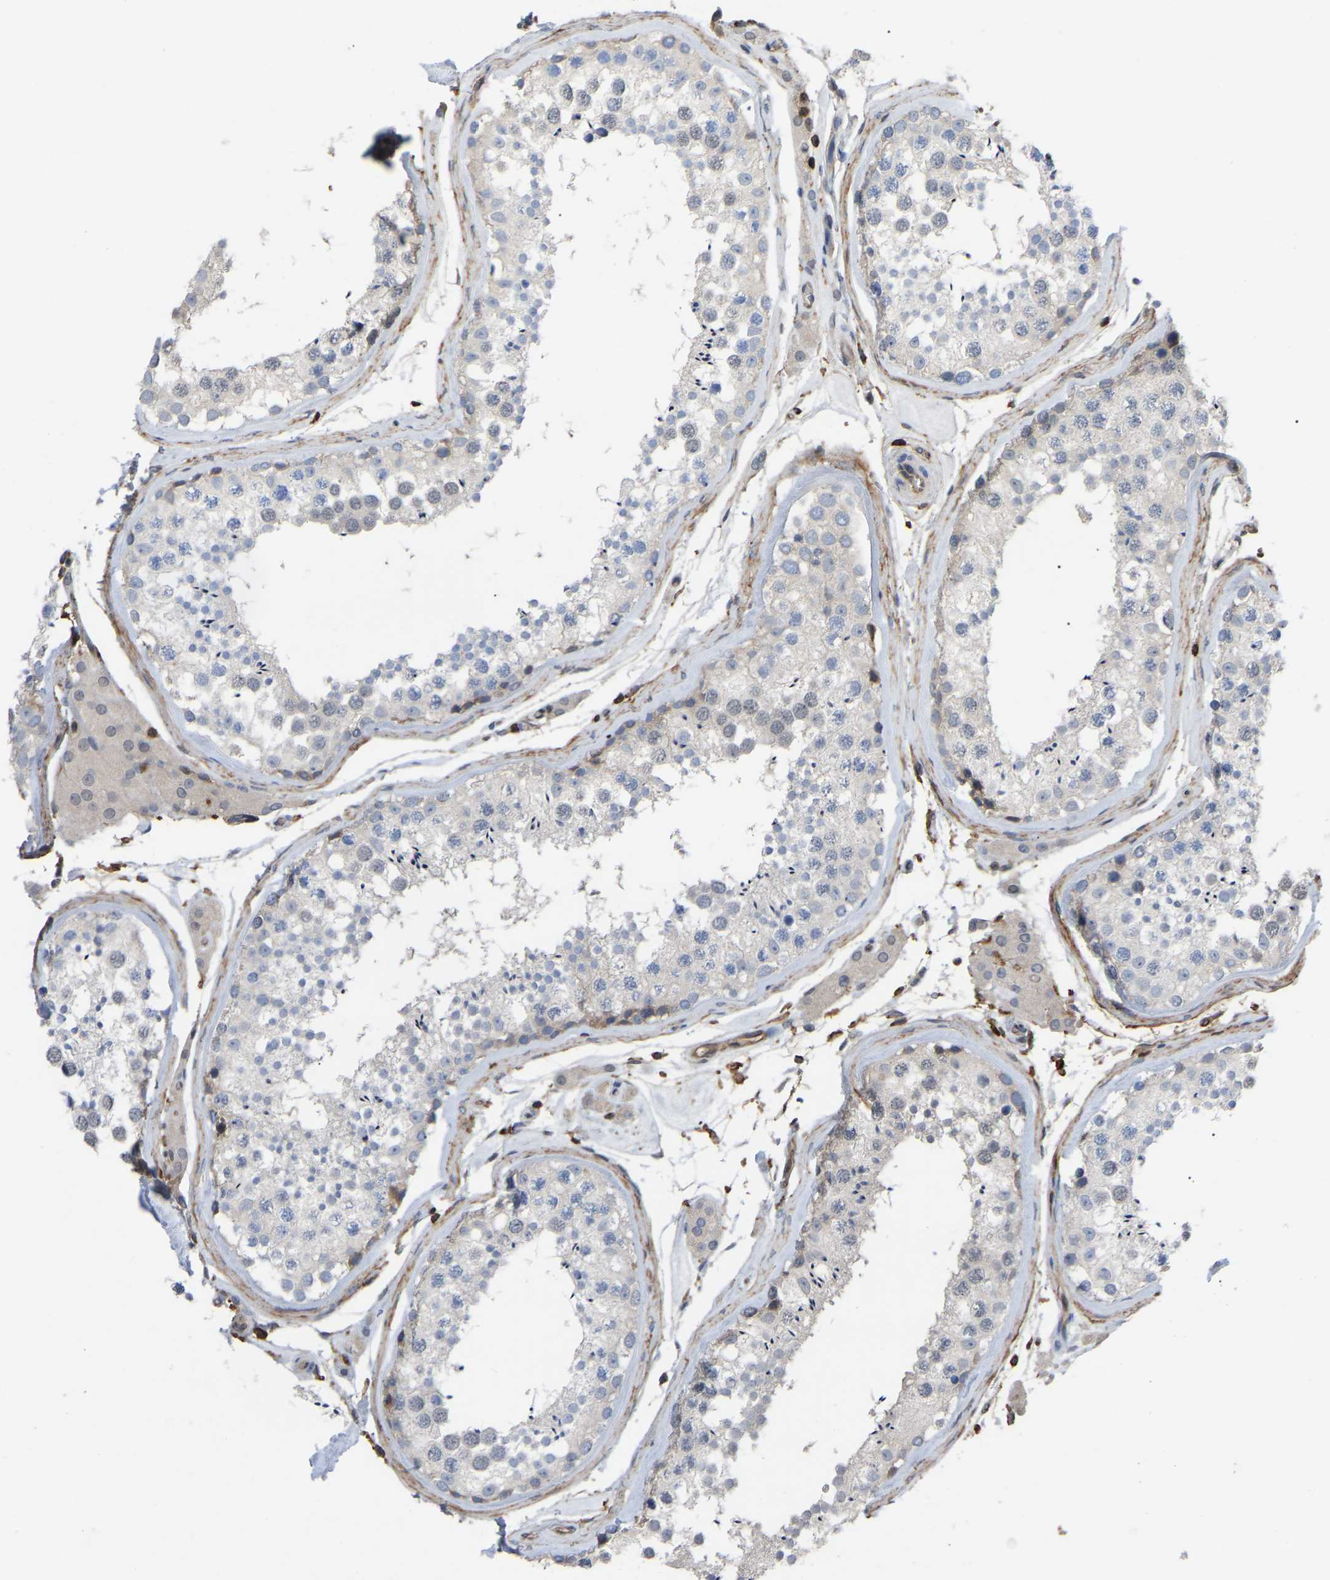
{"staining": {"intensity": "negative", "quantity": "none", "location": "none"}, "tissue": "testis", "cell_type": "Cells in seminiferous ducts", "image_type": "normal", "snomed": [{"axis": "morphology", "description": "Normal tissue, NOS"}, {"axis": "topography", "description": "Testis"}], "caption": "This micrograph is of unremarkable testis stained with immunohistochemistry to label a protein in brown with the nuclei are counter-stained blue. There is no staining in cells in seminiferous ducts. Nuclei are stained in blue.", "gene": "CIT", "patient": {"sex": "male", "age": 46}}